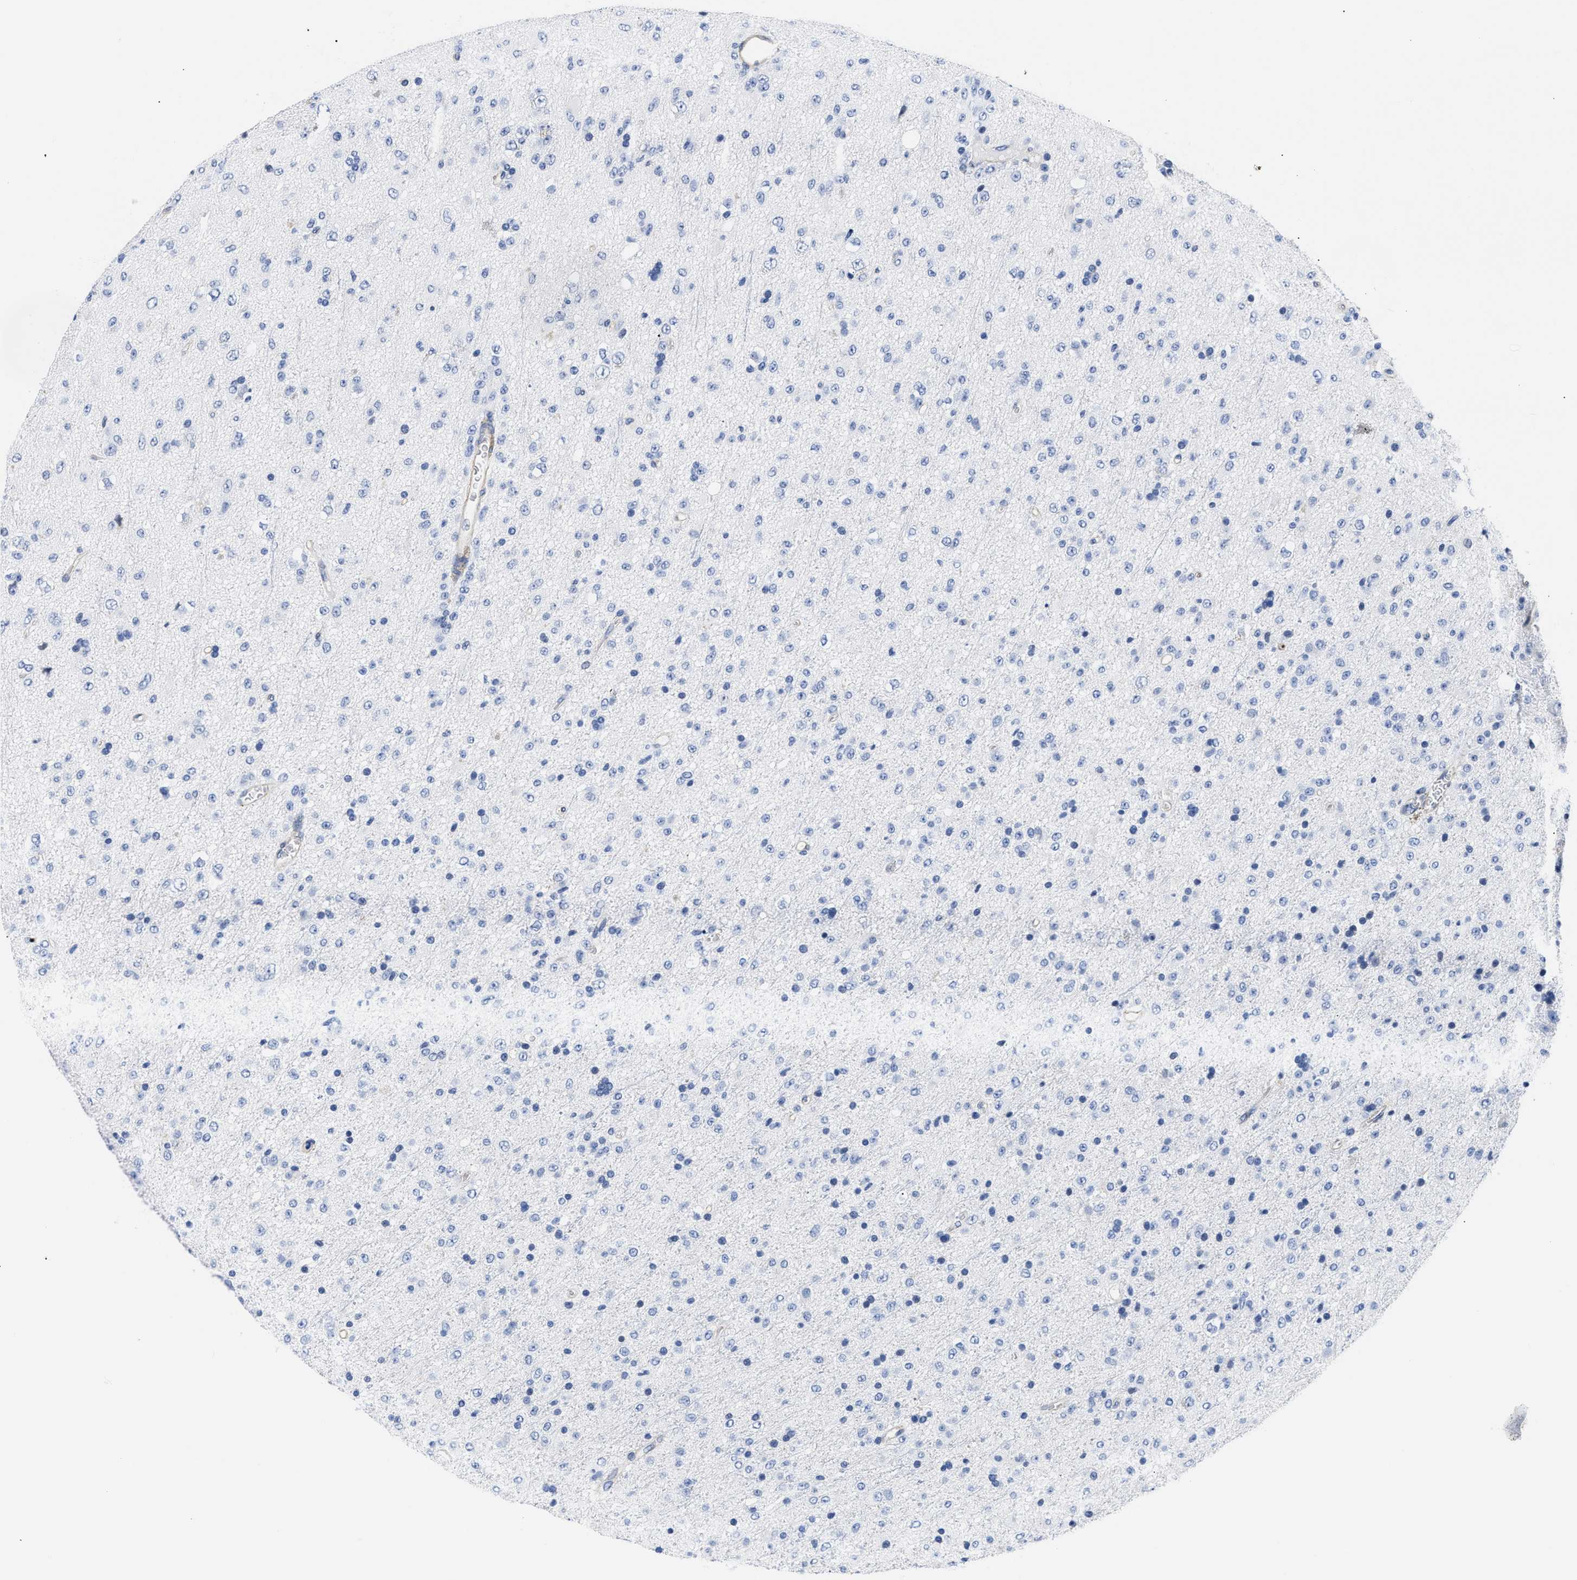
{"staining": {"intensity": "negative", "quantity": "none", "location": "none"}, "tissue": "glioma", "cell_type": "Tumor cells", "image_type": "cancer", "snomed": [{"axis": "morphology", "description": "Glioma, malignant, Low grade"}, {"axis": "topography", "description": "Brain"}], "caption": "This is an IHC image of malignant glioma (low-grade). There is no expression in tumor cells.", "gene": "TRIM29", "patient": {"sex": "male", "age": 65}}